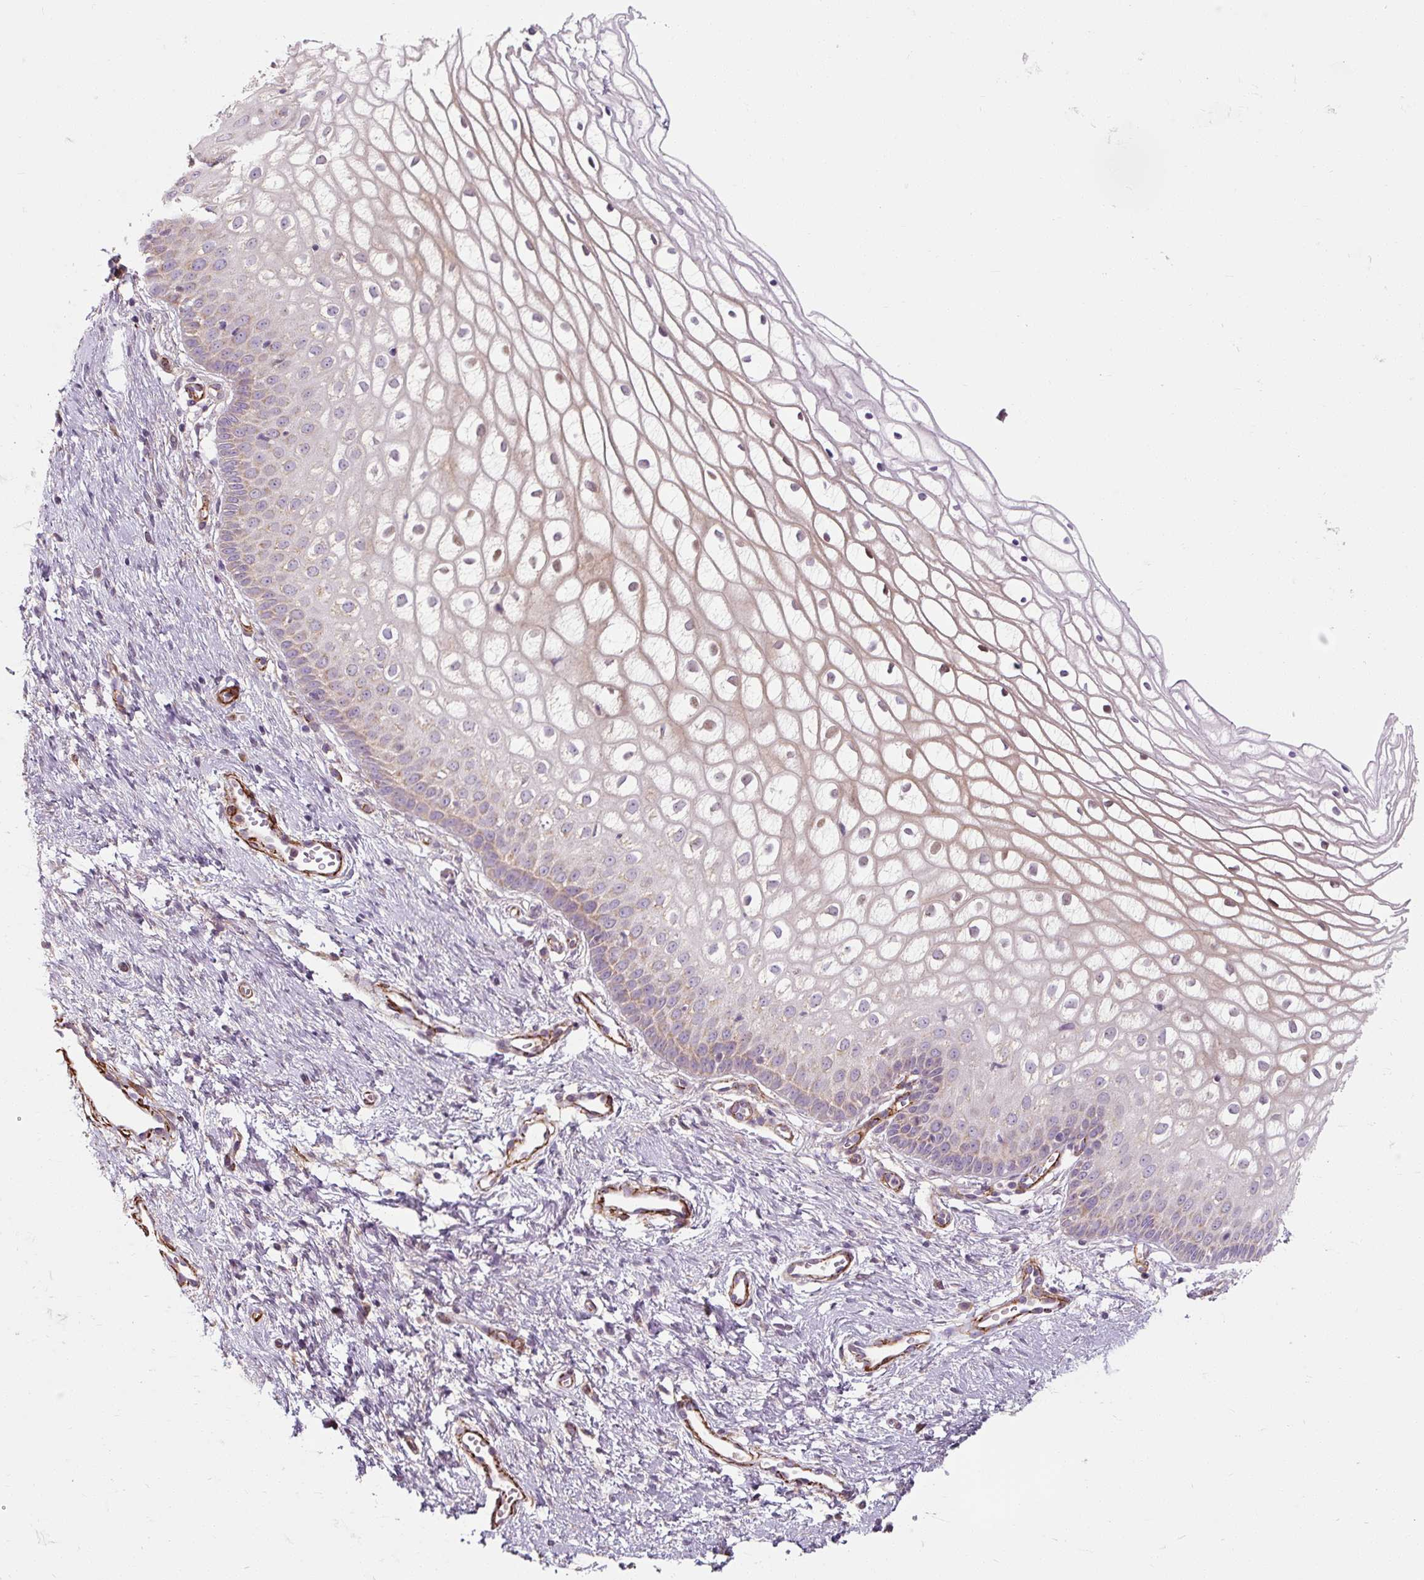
{"staining": {"intensity": "negative", "quantity": "none", "location": "none"}, "tissue": "cervix", "cell_type": "Glandular cells", "image_type": "normal", "snomed": [{"axis": "morphology", "description": "Normal tissue, NOS"}, {"axis": "topography", "description": "Cervix"}], "caption": "Immunohistochemistry (IHC) histopathology image of unremarkable cervix stained for a protein (brown), which reveals no staining in glandular cells.", "gene": "MRPS5", "patient": {"sex": "female", "age": 36}}